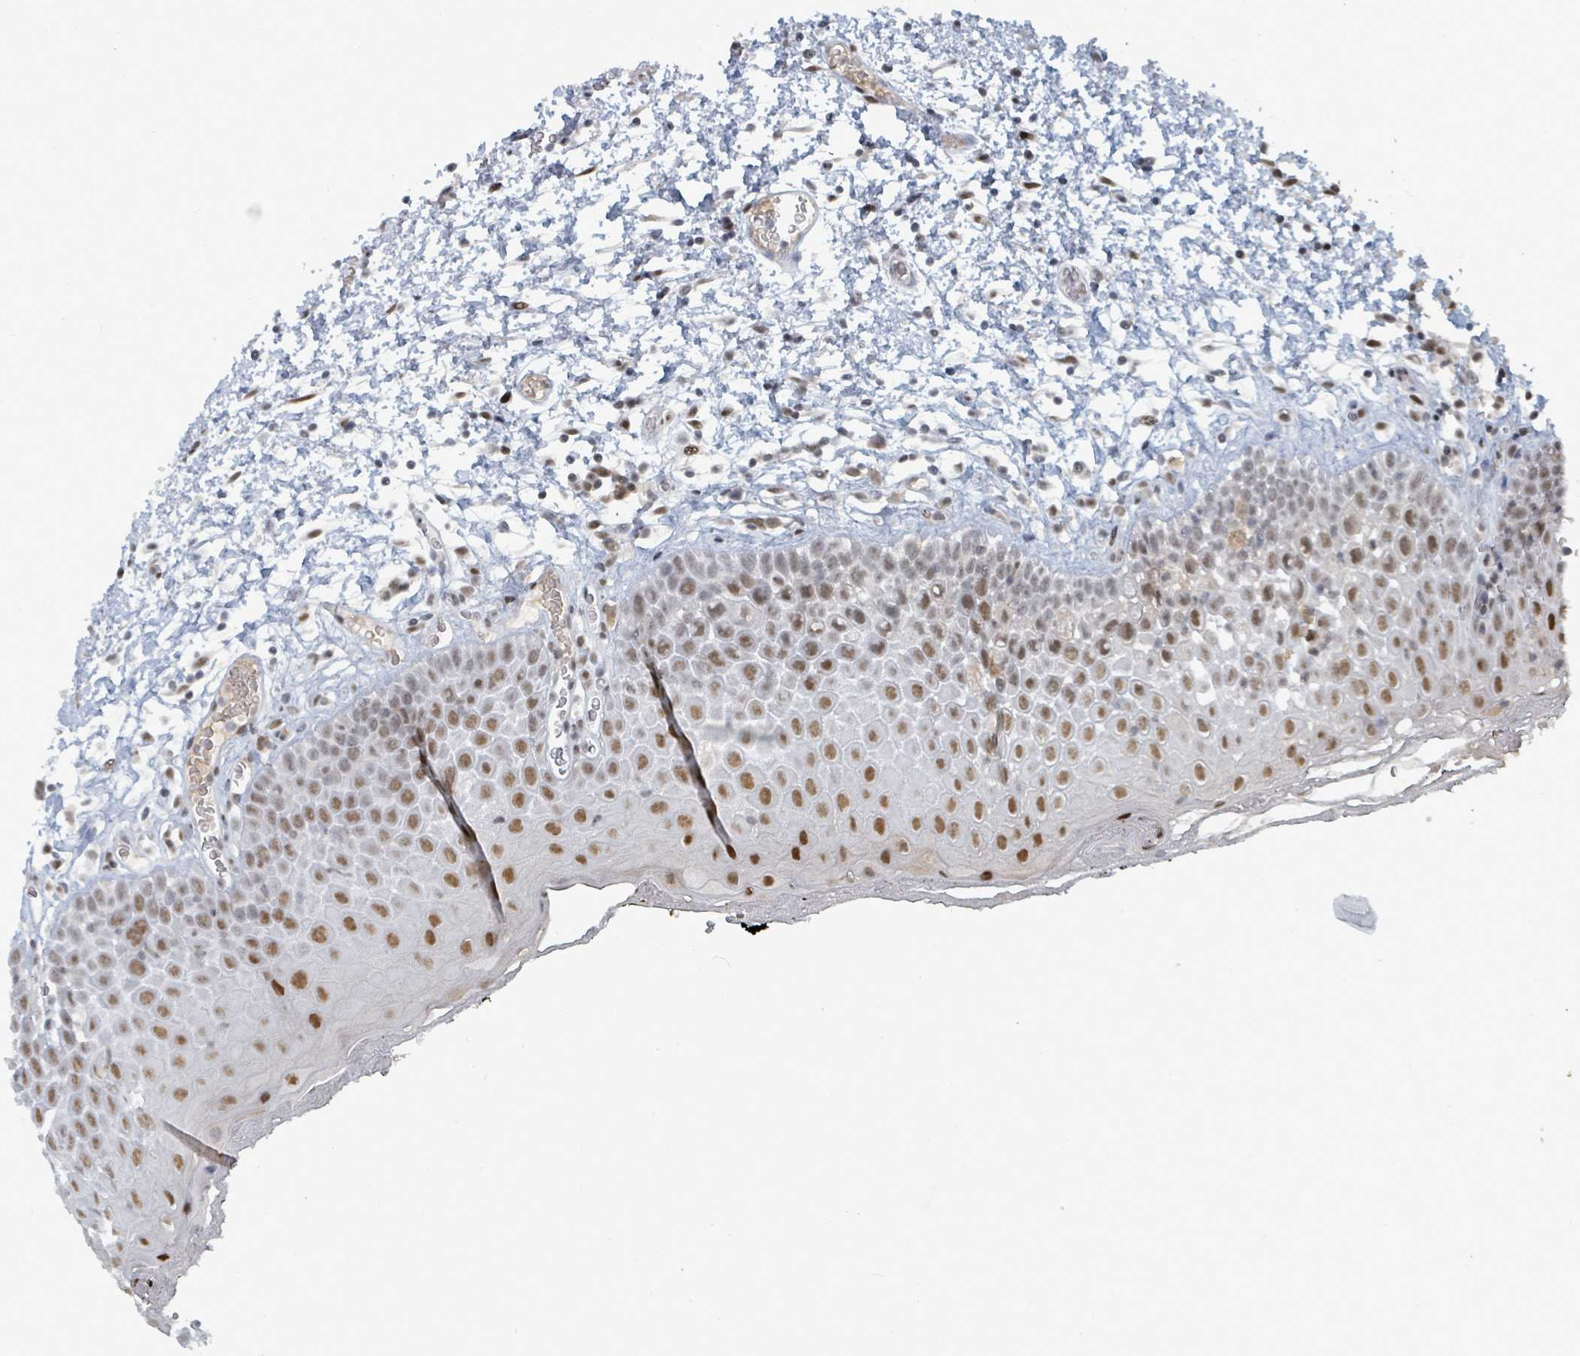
{"staining": {"intensity": "moderate", "quantity": ">75%", "location": "nuclear"}, "tissue": "oral mucosa", "cell_type": "Squamous epithelial cells", "image_type": "normal", "snomed": [{"axis": "morphology", "description": "Normal tissue, NOS"}, {"axis": "morphology", "description": "Squamous cell carcinoma, NOS"}, {"axis": "topography", "description": "Oral tissue"}, {"axis": "topography", "description": "Tounge, NOS"}, {"axis": "topography", "description": "Head-Neck"}], "caption": "An image showing moderate nuclear positivity in about >75% of squamous epithelial cells in unremarkable oral mucosa, as visualized by brown immunohistochemical staining.", "gene": "UCK1", "patient": {"sex": "male", "age": 76}}